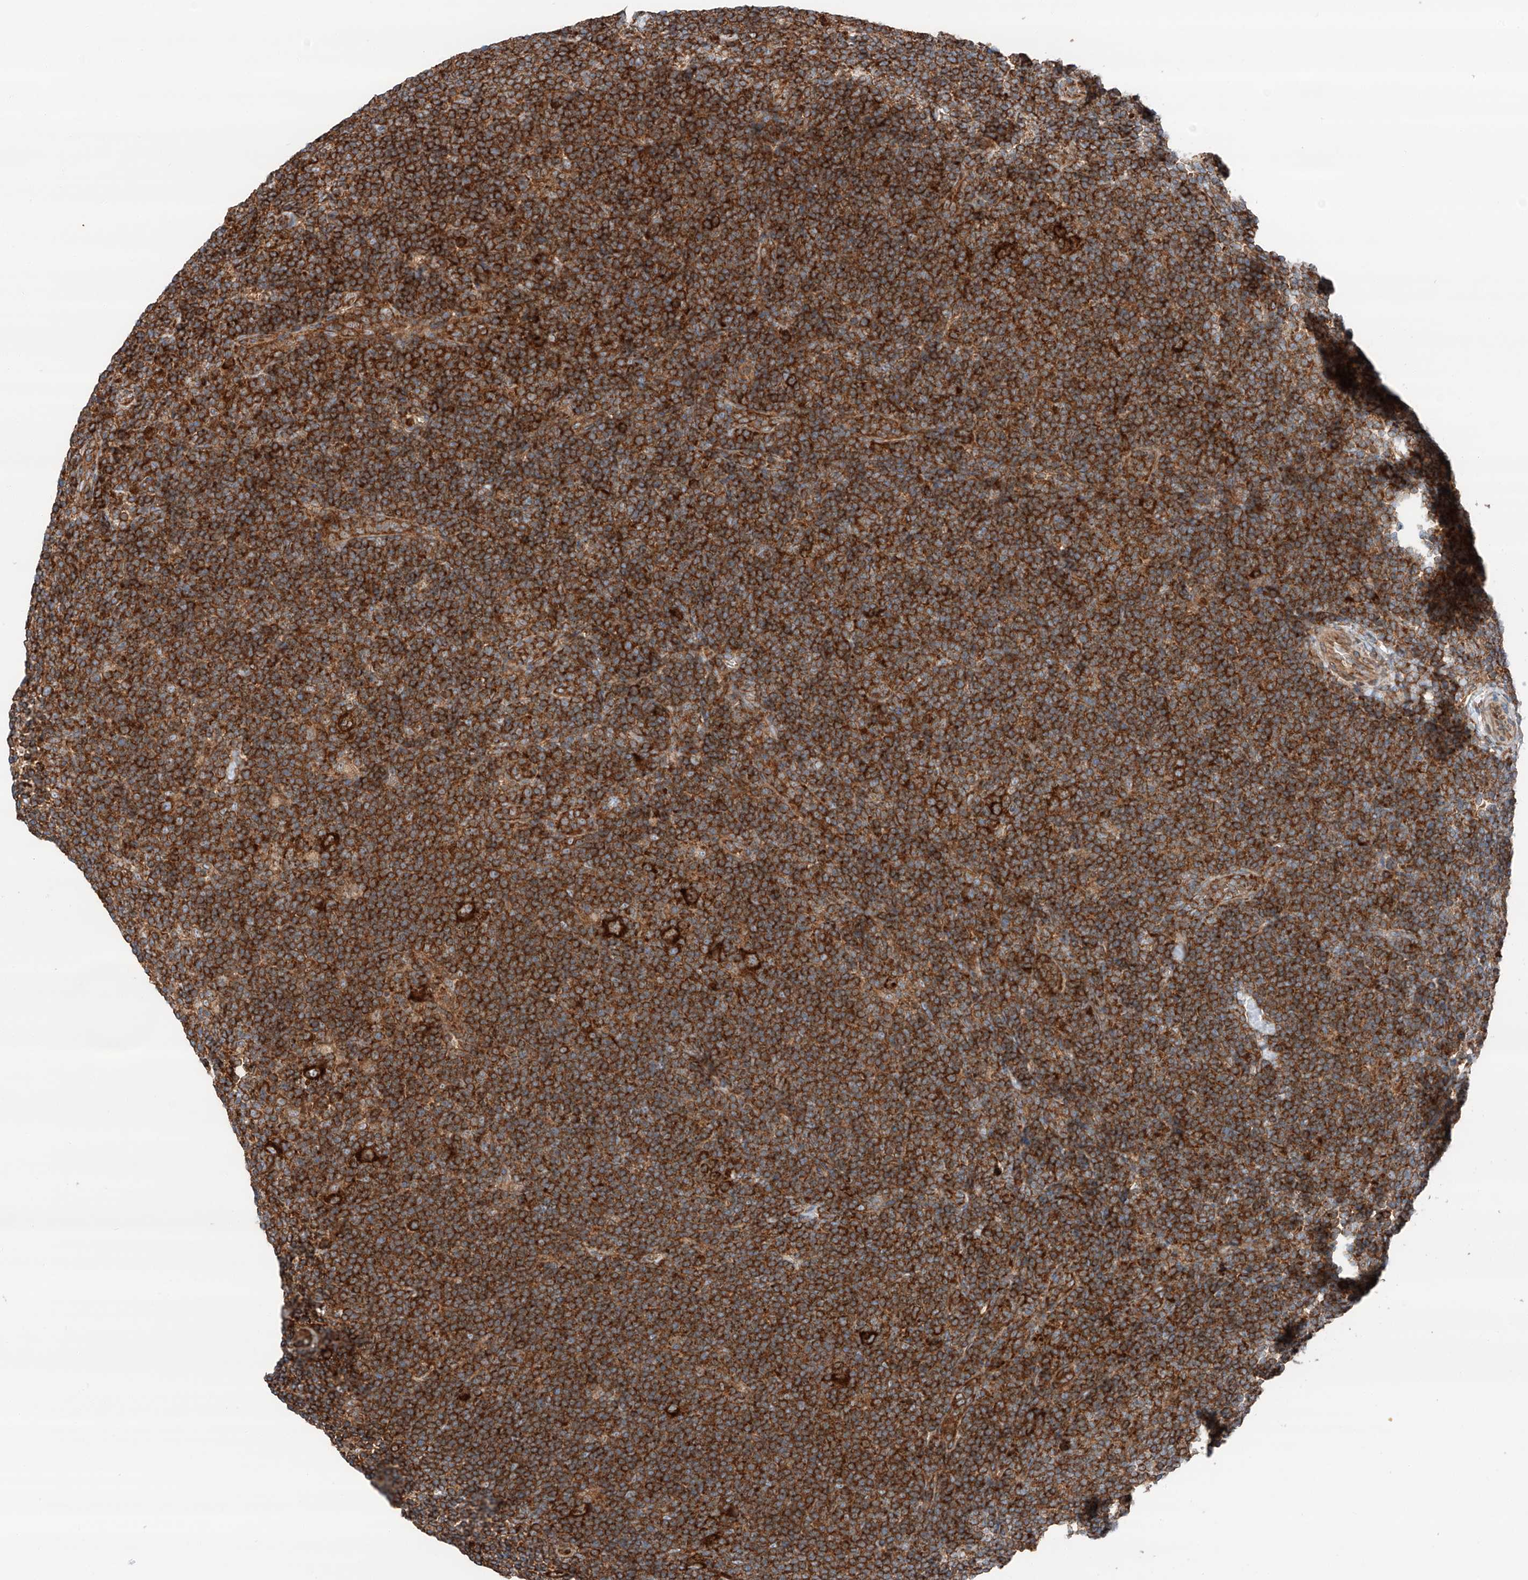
{"staining": {"intensity": "strong", "quantity": ">75%", "location": "cytoplasmic/membranous"}, "tissue": "lymphoma", "cell_type": "Tumor cells", "image_type": "cancer", "snomed": [{"axis": "morphology", "description": "Hodgkin's disease, NOS"}, {"axis": "topography", "description": "Lymph node"}], "caption": "Hodgkin's disease stained with a protein marker exhibits strong staining in tumor cells.", "gene": "ZC3H15", "patient": {"sex": "female", "age": 57}}